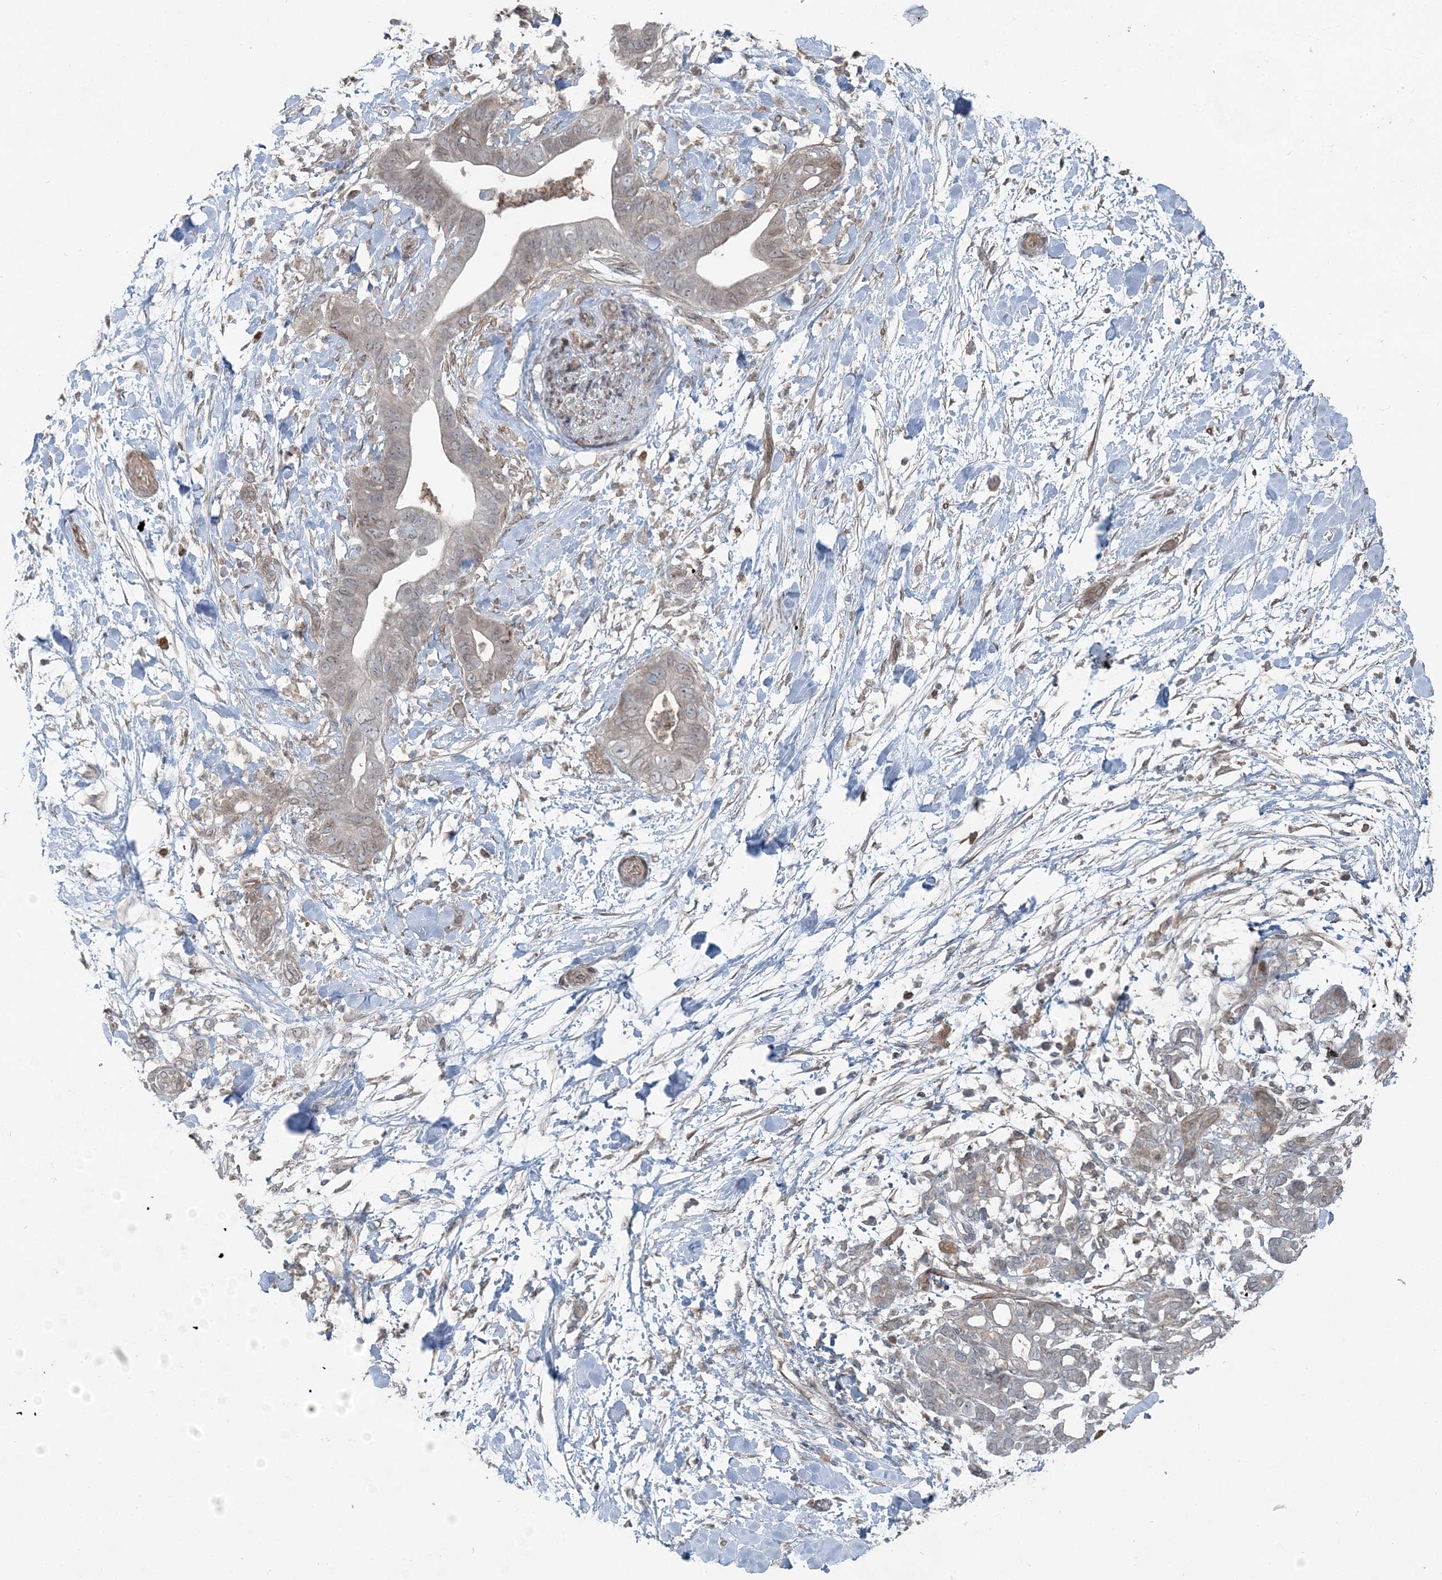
{"staining": {"intensity": "negative", "quantity": "none", "location": "none"}, "tissue": "pancreatic cancer", "cell_type": "Tumor cells", "image_type": "cancer", "snomed": [{"axis": "morphology", "description": "Adenocarcinoma, NOS"}, {"axis": "topography", "description": "Pancreas"}], "caption": "Pancreatic cancer (adenocarcinoma) stained for a protein using immunohistochemistry (IHC) exhibits no expression tumor cells.", "gene": "FBXL17", "patient": {"sex": "female", "age": 78}}